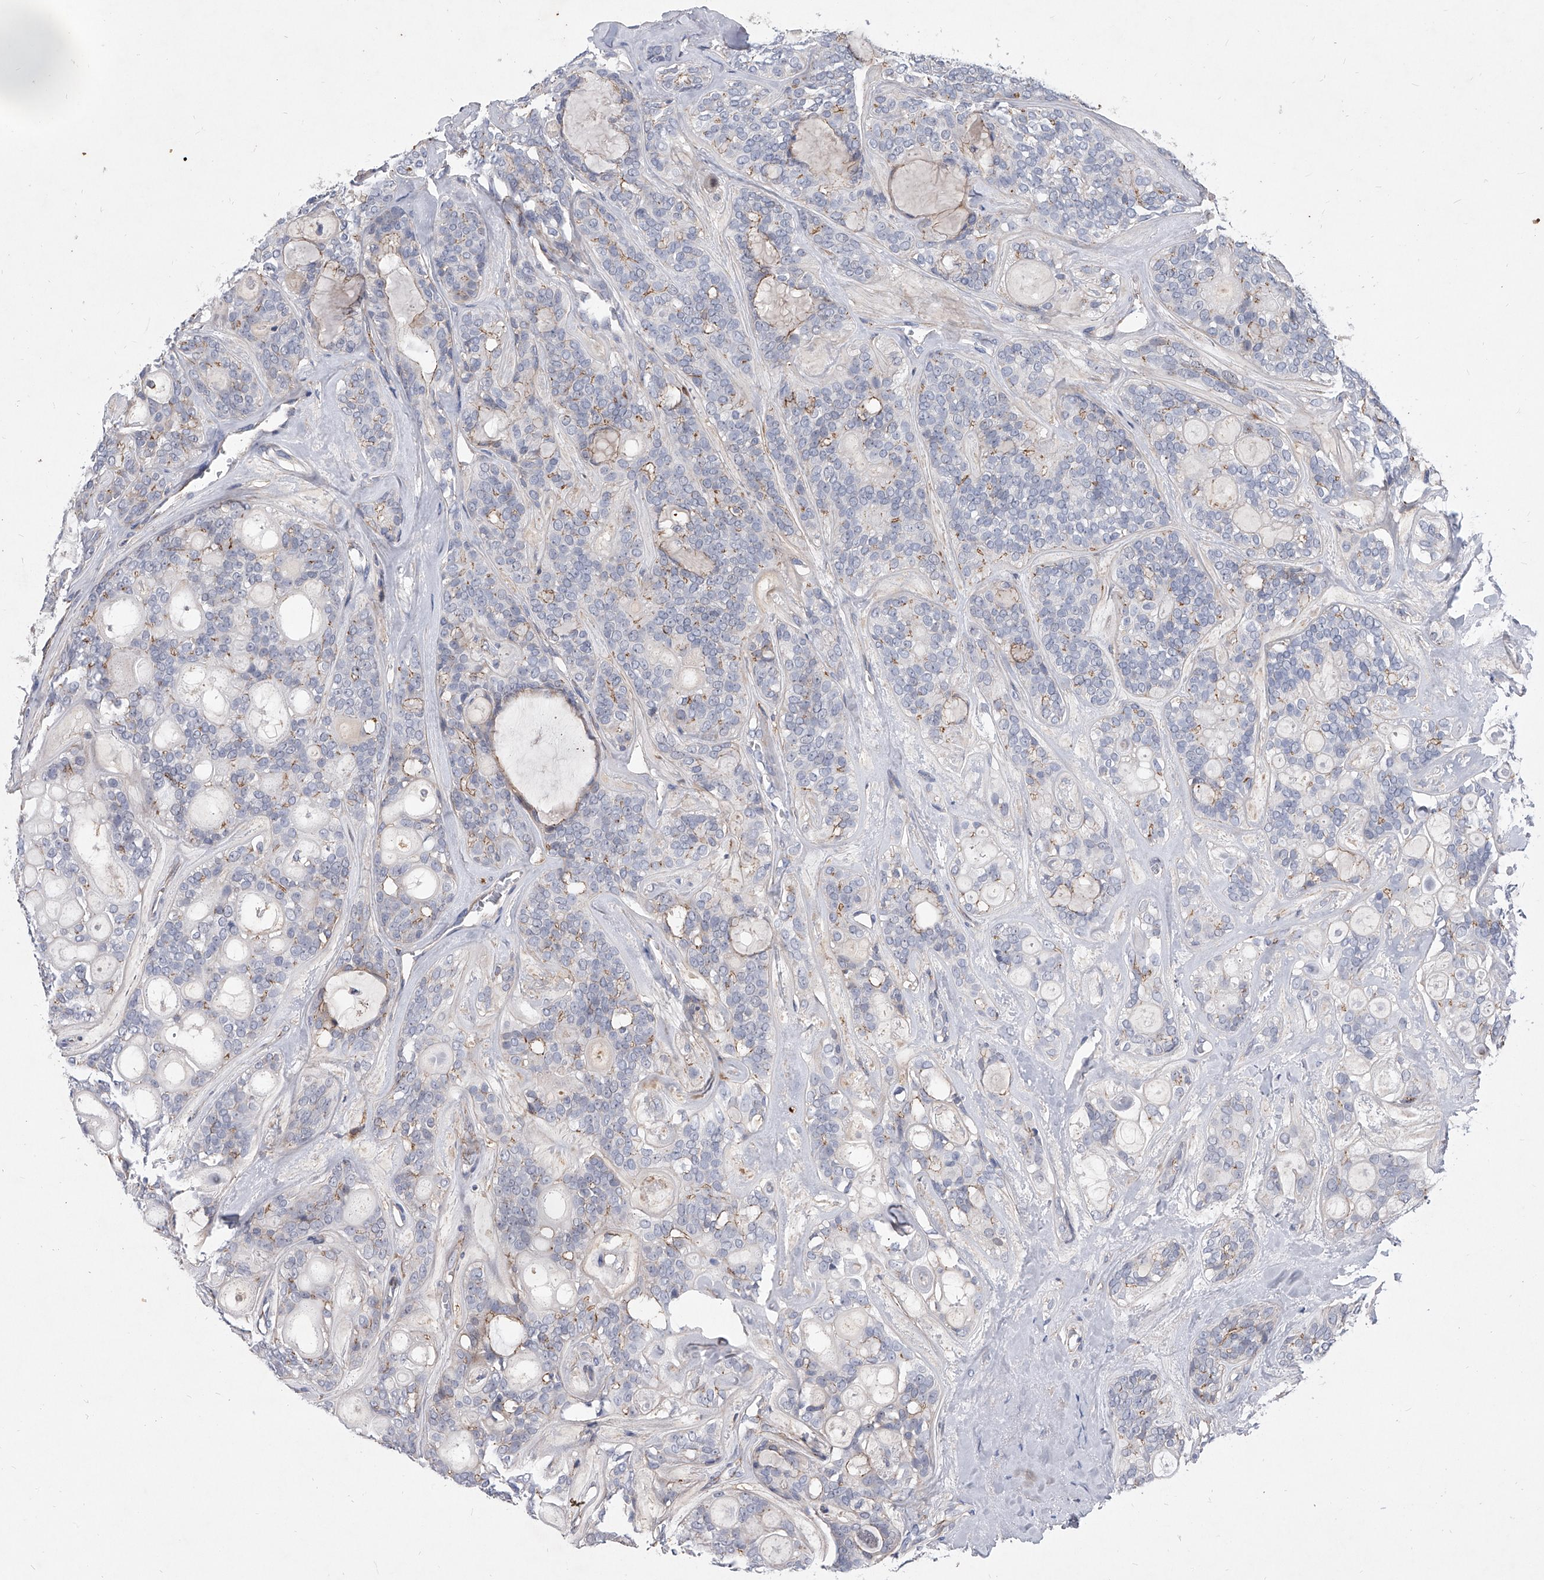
{"staining": {"intensity": "weak", "quantity": "<25%", "location": "cytoplasmic/membranous"}, "tissue": "head and neck cancer", "cell_type": "Tumor cells", "image_type": "cancer", "snomed": [{"axis": "morphology", "description": "Adenocarcinoma, NOS"}, {"axis": "topography", "description": "Head-Neck"}], "caption": "Immunohistochemistry (IHC) image of human head and neck cancer stained for a protein (brown), which exhibits no expression in tumor cells.", "gene": "MINDY4", "patient": {"sex": "male", "age": 66}}